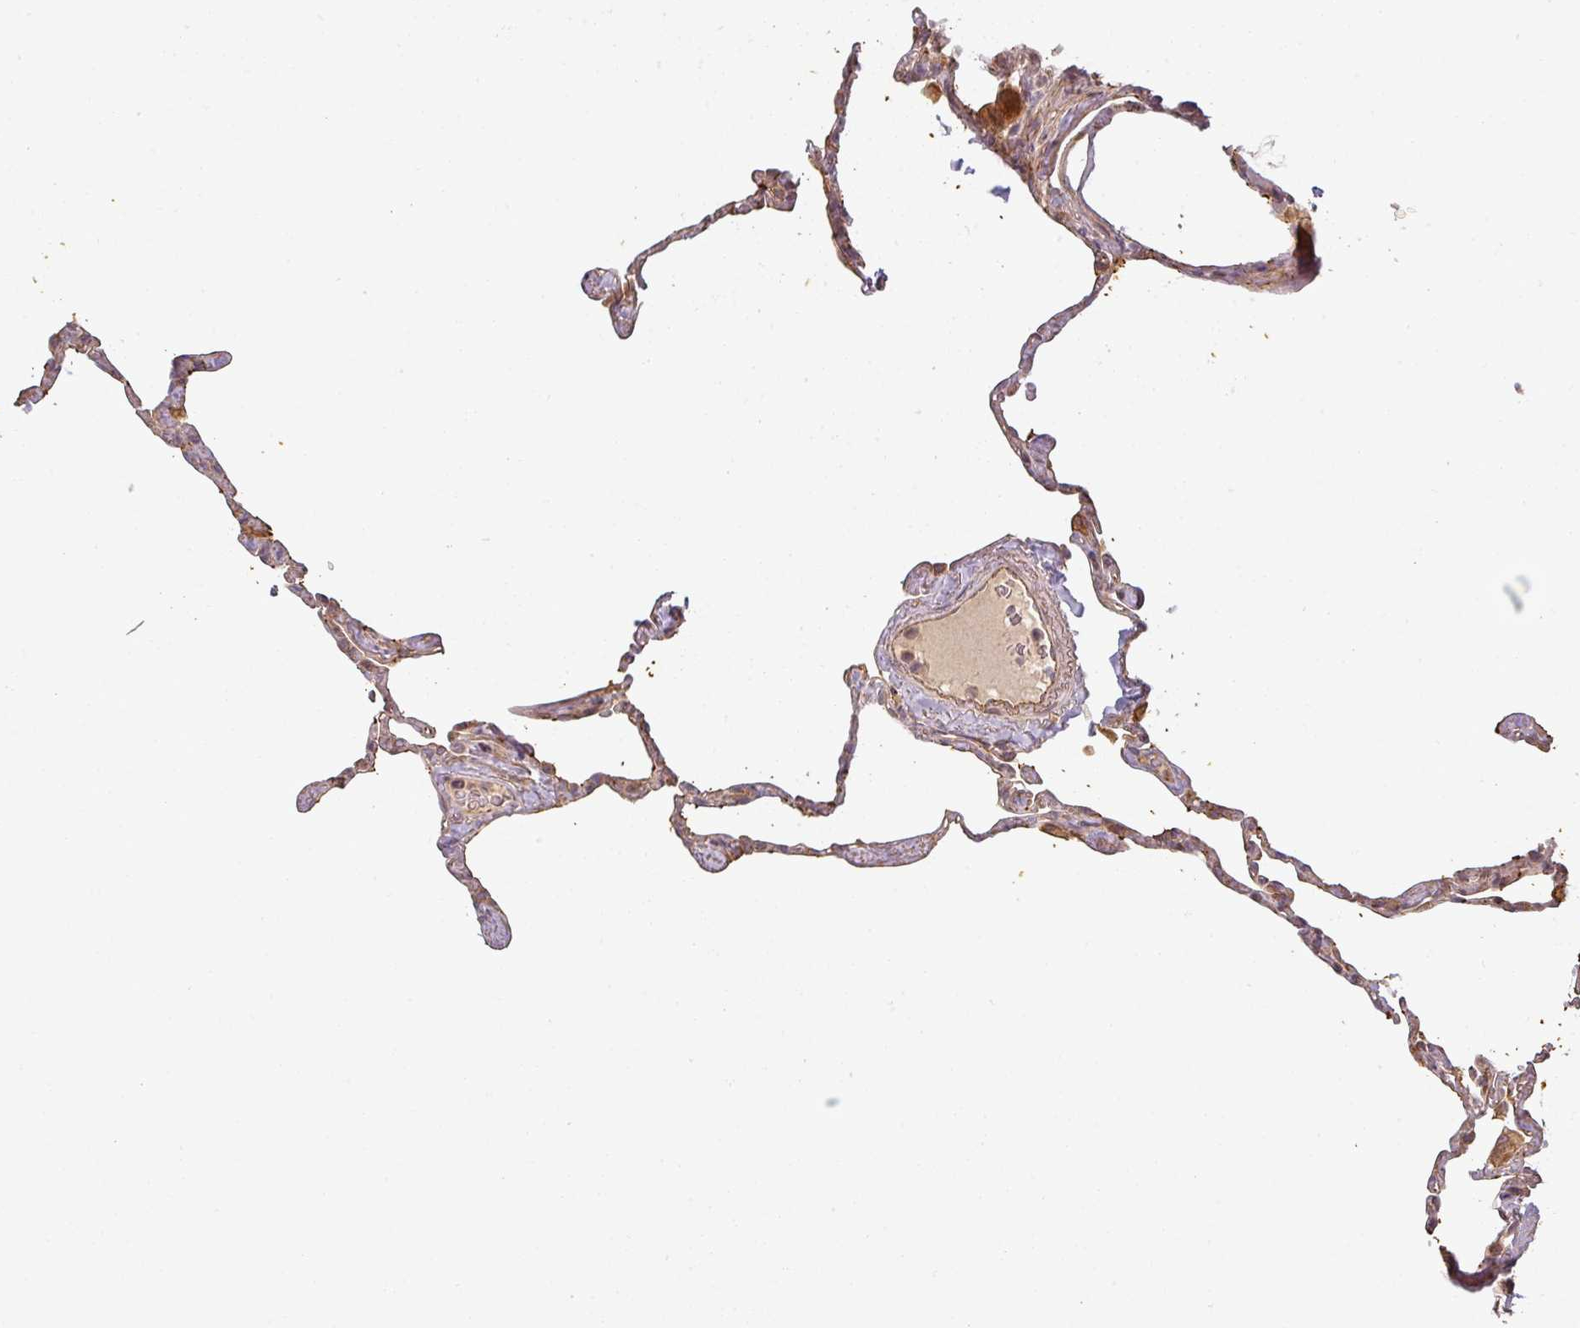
{"staining": {"intensity": "moderate", "quantity": ">75%", "location": "cytoplasmic/membranous"}, "tissue": "lung", "cell_type": "Alveolar cells", "image_type": "normal", "snomed": [{"axis": "morphology", "description": "Normal tissue, NOS"}, {"axis": "topography", "description": "Lung"}], "caption": "An IHC histopathology image of normal tissue is shown. Protein staining in brown labels moderate cytoplasmic/membranous positivity in lung within alveolar cells. The staining is performed using DAB brown chromogen to label protein expression. The nuclei are counter-stained blue using hematoxylin.", "gene": "CNOT1", "patient": {"sex": "male", "age": 65}}